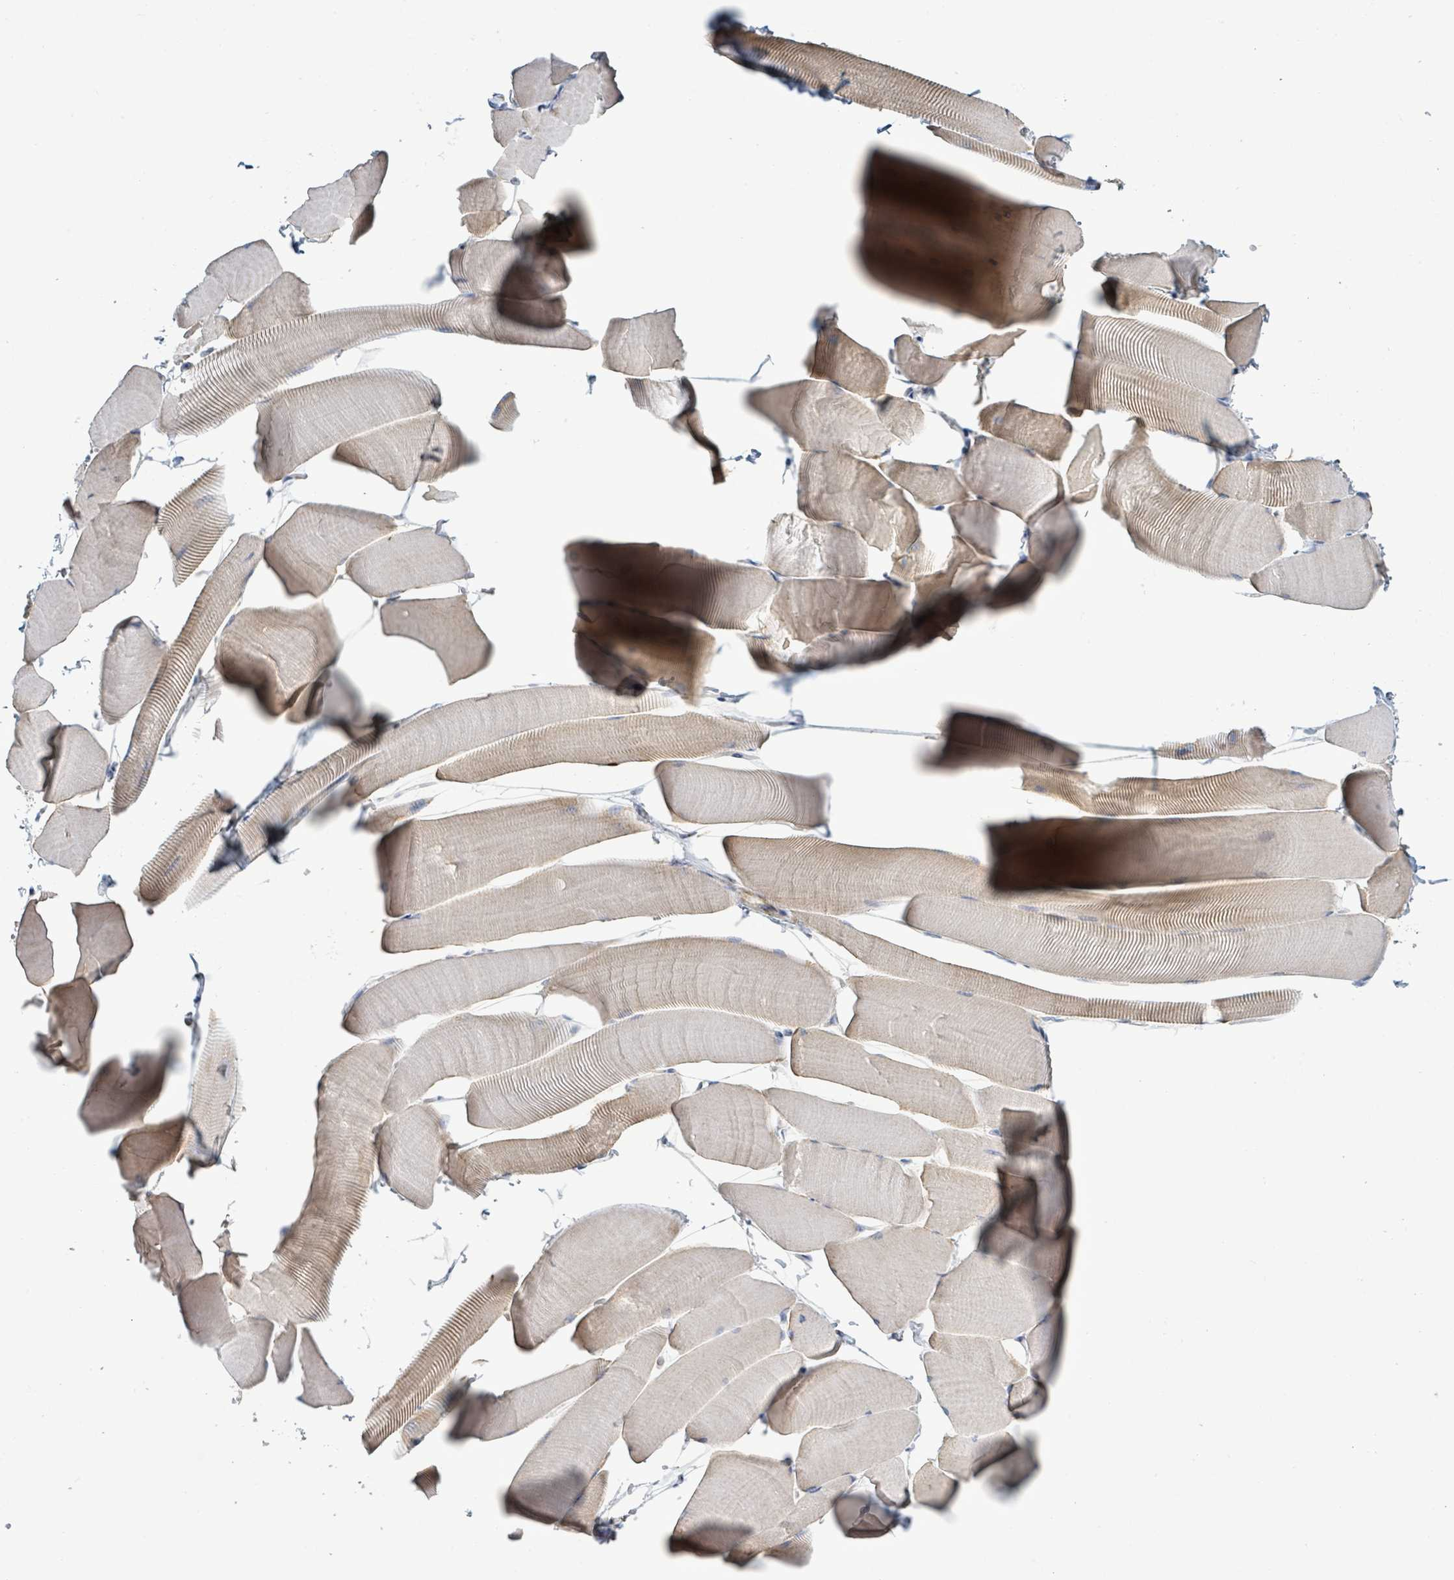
{"staining": {"intensity": "moderate", "quantity": "25%-75%", "location": "cytoplasmic/membranous"}, "tissue": "skeletal muscle", "cell_type": "Myocytes", "image_type": "normal", "snomed": [{"axis": "morphology", "description": "Normal tissue, NOS"}, {"axis": "topography", "description": "Skeletal muscle"}], "caption": "Moderate cytoplasmic/membranous protein positivity is appreciated in approximately 25%-75% of myocytes in skeletal muscle. The protein is stained brown, and the nuclei are stained in blue (DAB (3,3'-diaminobenzidine) IHC with brightfield microscopy, high magnification).", "gene": "ALG12", "patient": {"sex": "male", "age": 25}}